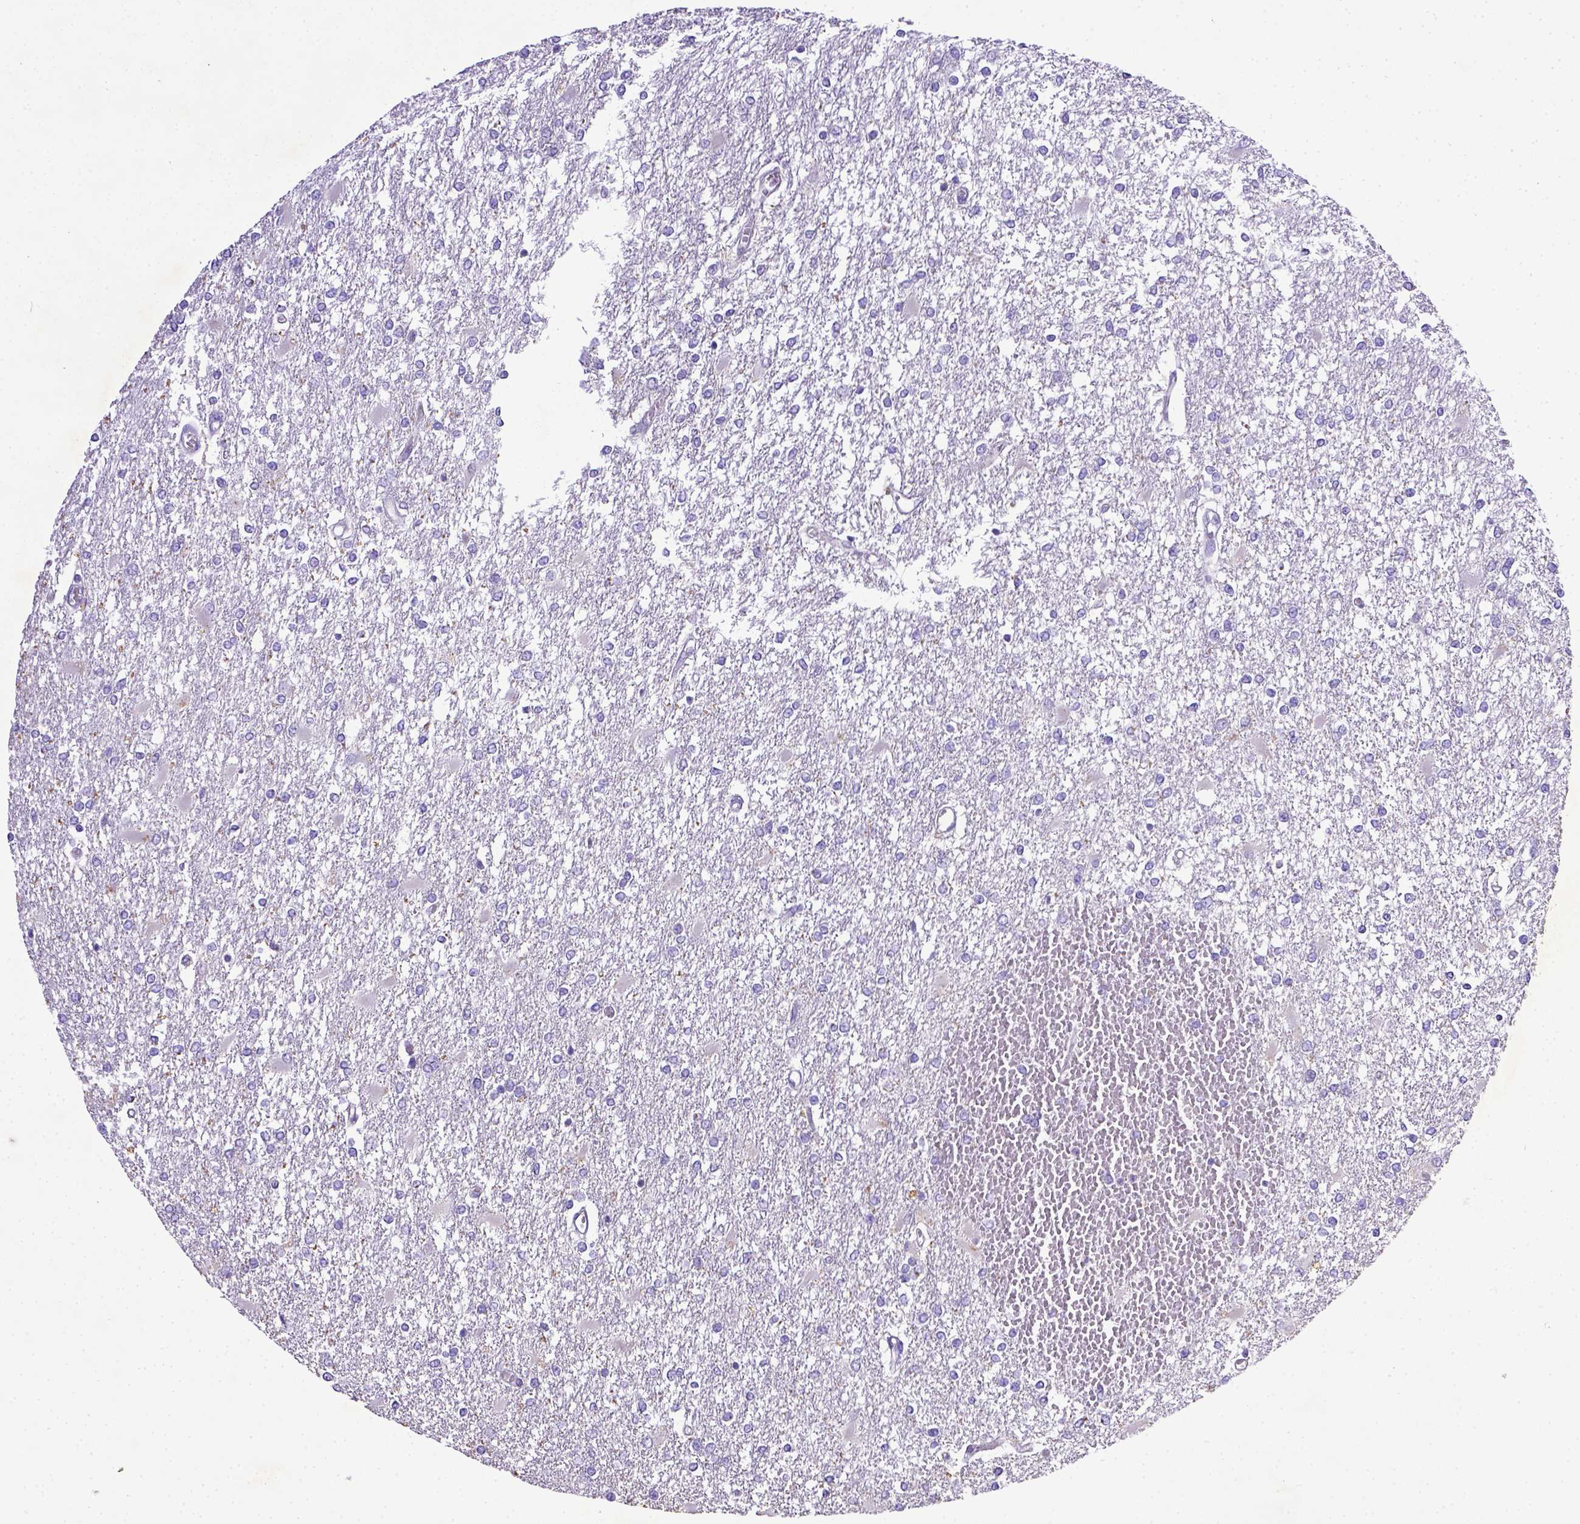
{"staining": {"intensity": "negative", "quantity": "none", "location": "none"}, "tissue": "glioma", "cell_type": "Tumor cells", "image_type": "cancer", "snomed": [{"axis": "morphology", "description": "Glioma, malignant, High grade"}, {"axis": "topography", "description": "Cerebral cortex"}], "caption": "DAB immunohistochemical staining of malignant high-grade glioma demonstrates no significant staining in tumor cells. (DAB immunohistochemistry with hematoxylin counter stain).", "gene": "CD40", "patient": {"sex": "male", "age": 79}}